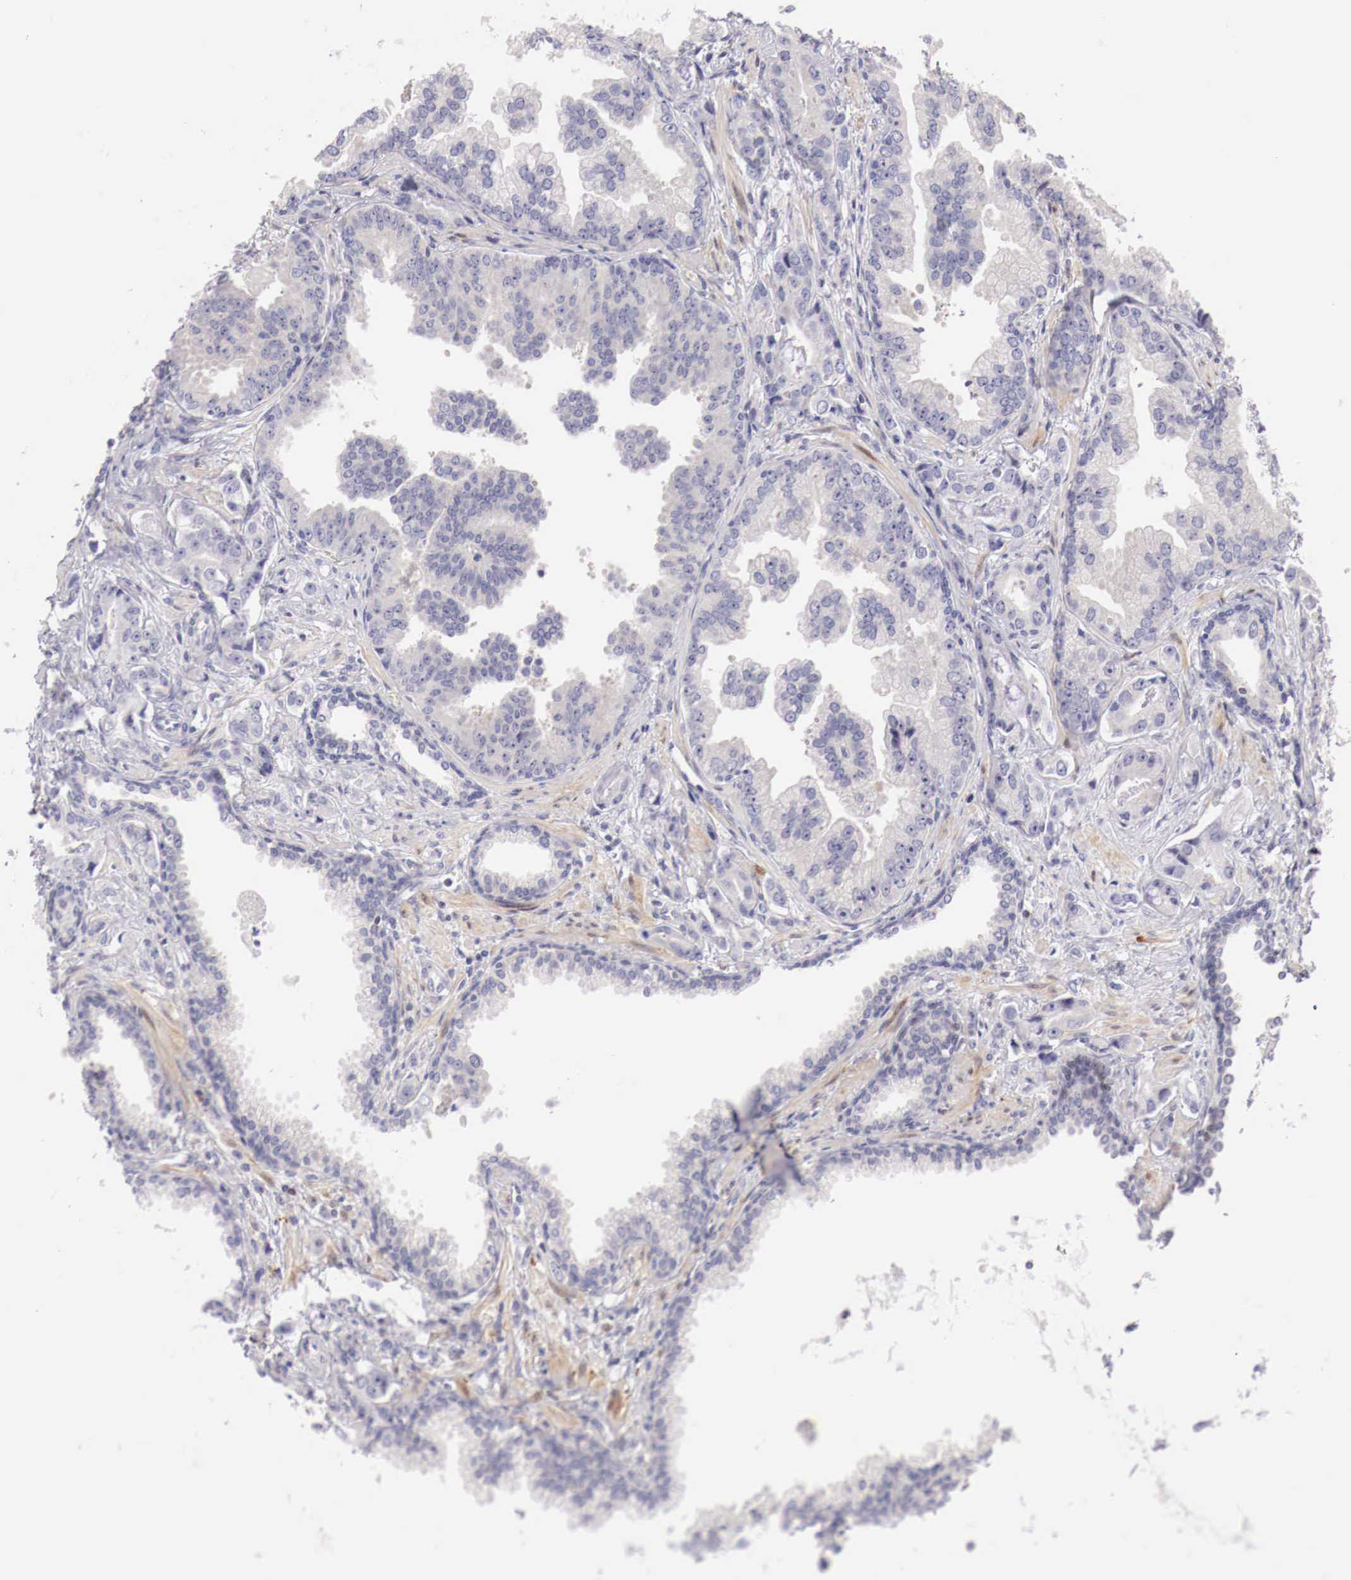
{"staining": {"intensity": "negative", "quantity": "none", "location": "none"}, "tissue": "prostate cancer", "cell_type": "Tumor cells", "image_type": "cancer", "snomed": [{"axis": "morphology", "description": "Adenocarcinoma, Low grade"}, {"axis": "topography", "description": "Prostate"}], "caption": "A high-resolution image shows immunohistochemistry (IHC) staining of prostate cancer, which displays no significant expression in tumor cells.", "gene": "CLCN5", "patient": {"sex": "male", "age": 65}}